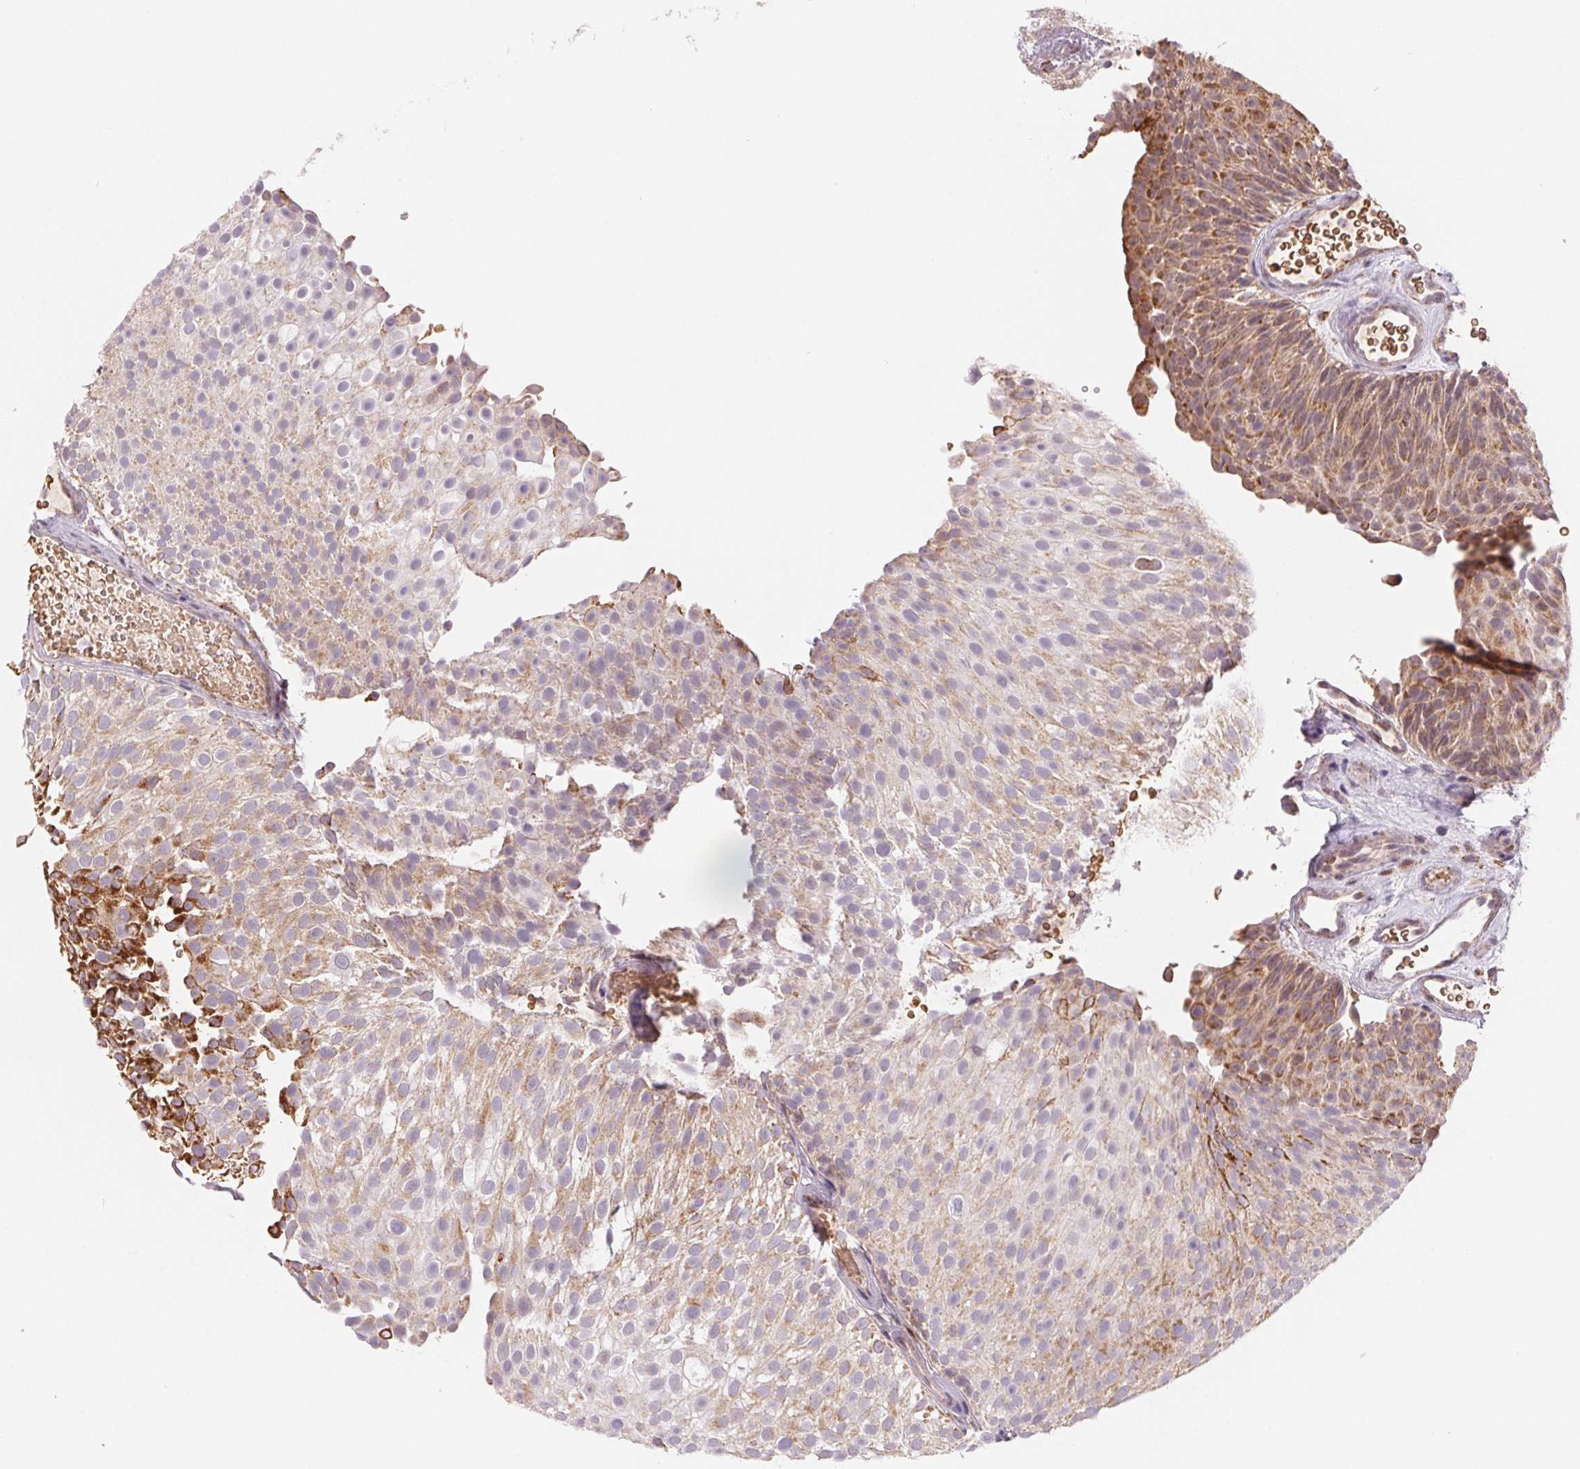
{"staining": {"intensity": "moderate", "quantity": "<25%", "location": "cytoplasmic/membranous"}, "tissue": "urothelial cancer", "cell_type": "Tumor cells", "image_type": "cancer", "snomed": [{"axis": "morphology", "description": "Urothelial carcinoma, Low grade"}, {"axis": "topography", "description": "Urinary bladder"}], "caption": "Human urothelial carcinoma (low-grade) stained for a protein (brown) exhibits moderate cytoplasmic/membranous positive expression in about <25% of tumor cells.", "gene": "HINT2", "patient": {"sex": "male", "age": 78}}